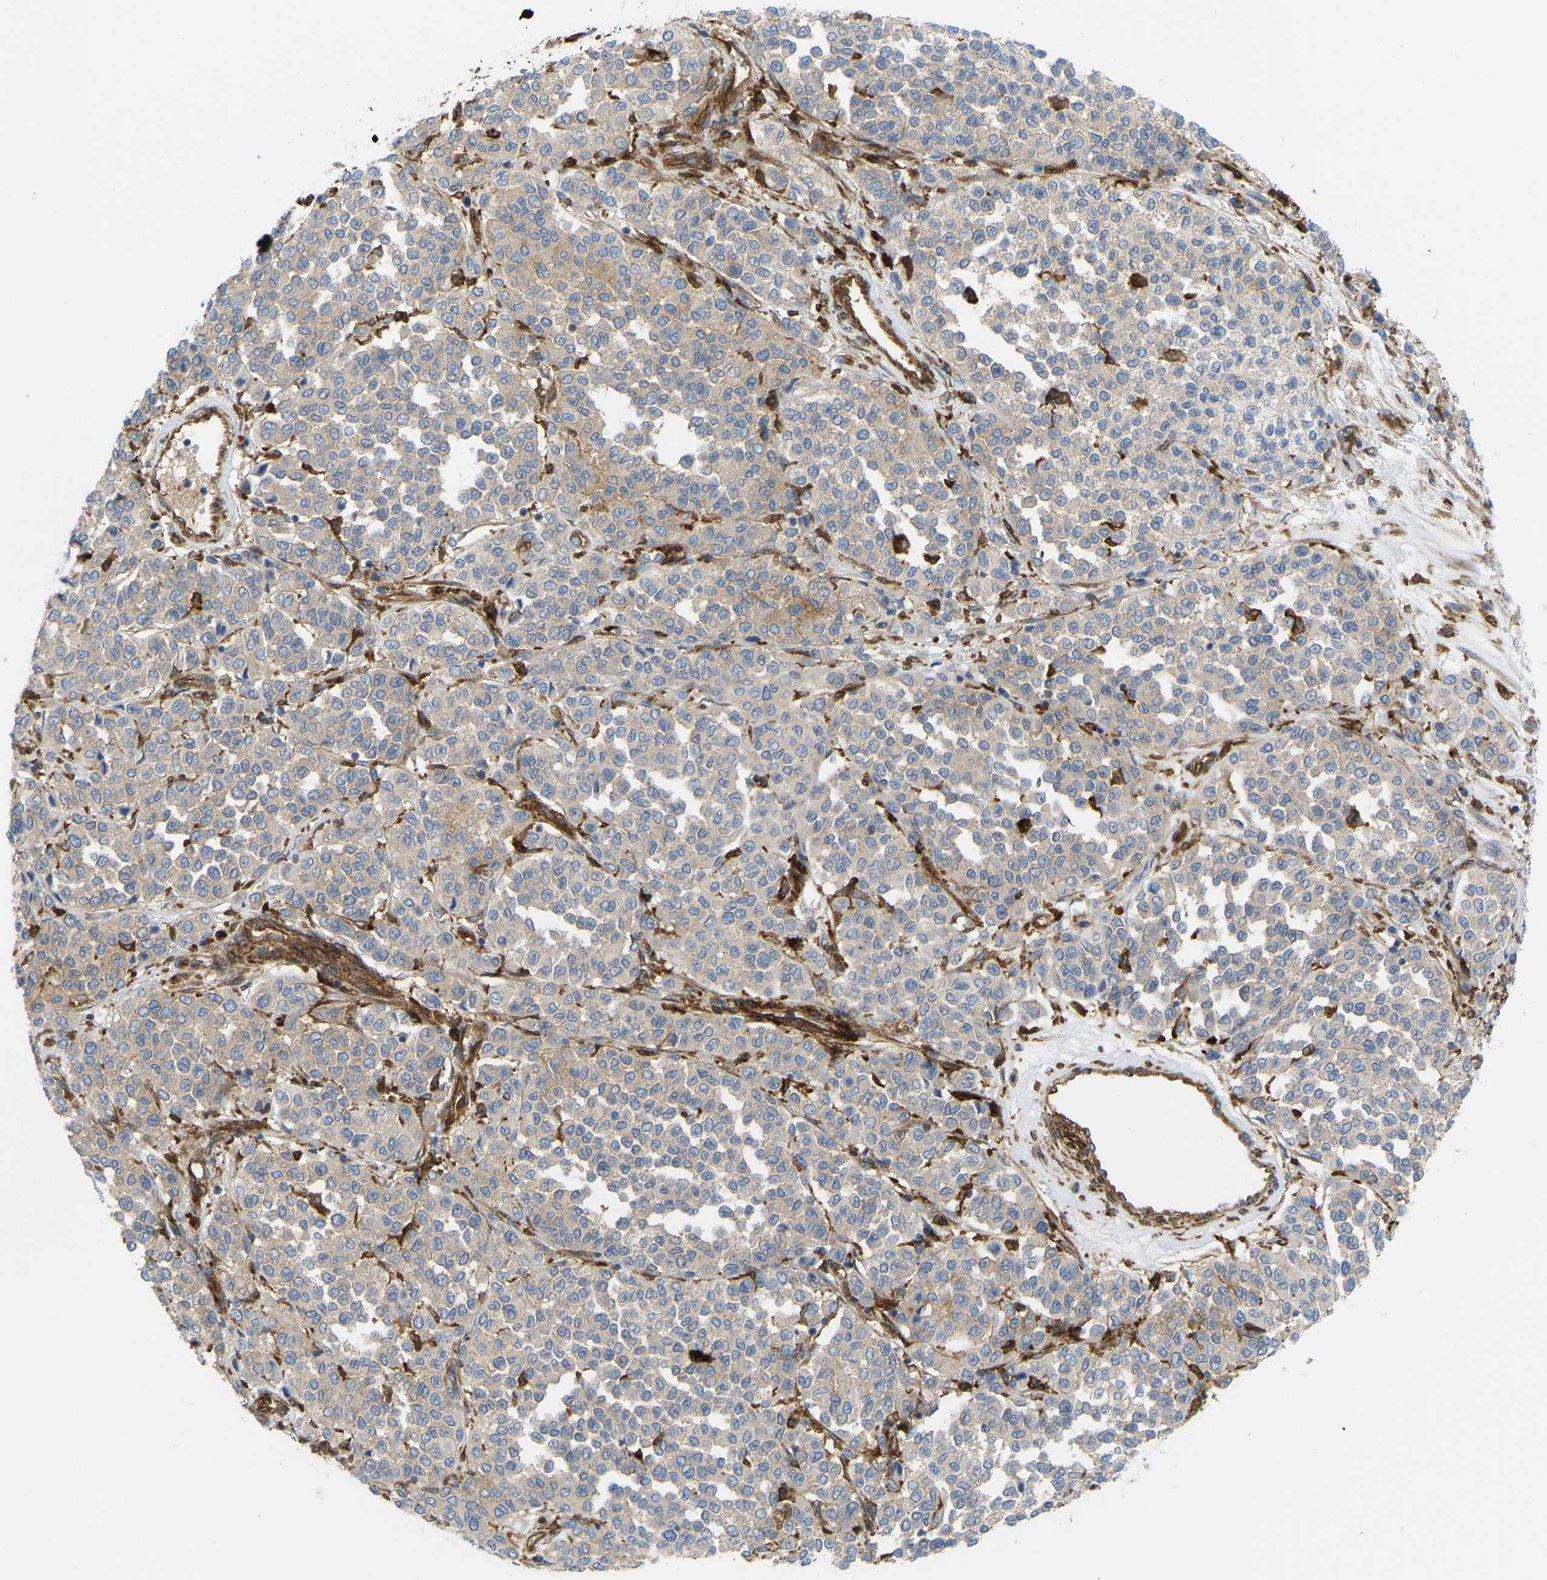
{"staining": {"intensity": "weak", "quantity": "<25%", "location": "cytoplasmic/membranous"}, "tissue": "melanoma", "cell_type": "Tumor cells", "image_type": "cancer", "snomed": [{"axis": "morphology", "description": "Malignant melanoma, Metastatic site"}, {"axis": "topography", "description": "Pancreas"}], "caption": "Histopathology image shows no significant protein staining in tumor cells of malignant melanoma (metastatic site). (DAB immunohistochemistry visualized using brightfield microscopy, high magnification).", "gene": "PICALM", "patient": {"sex": "female", "age": 30}}